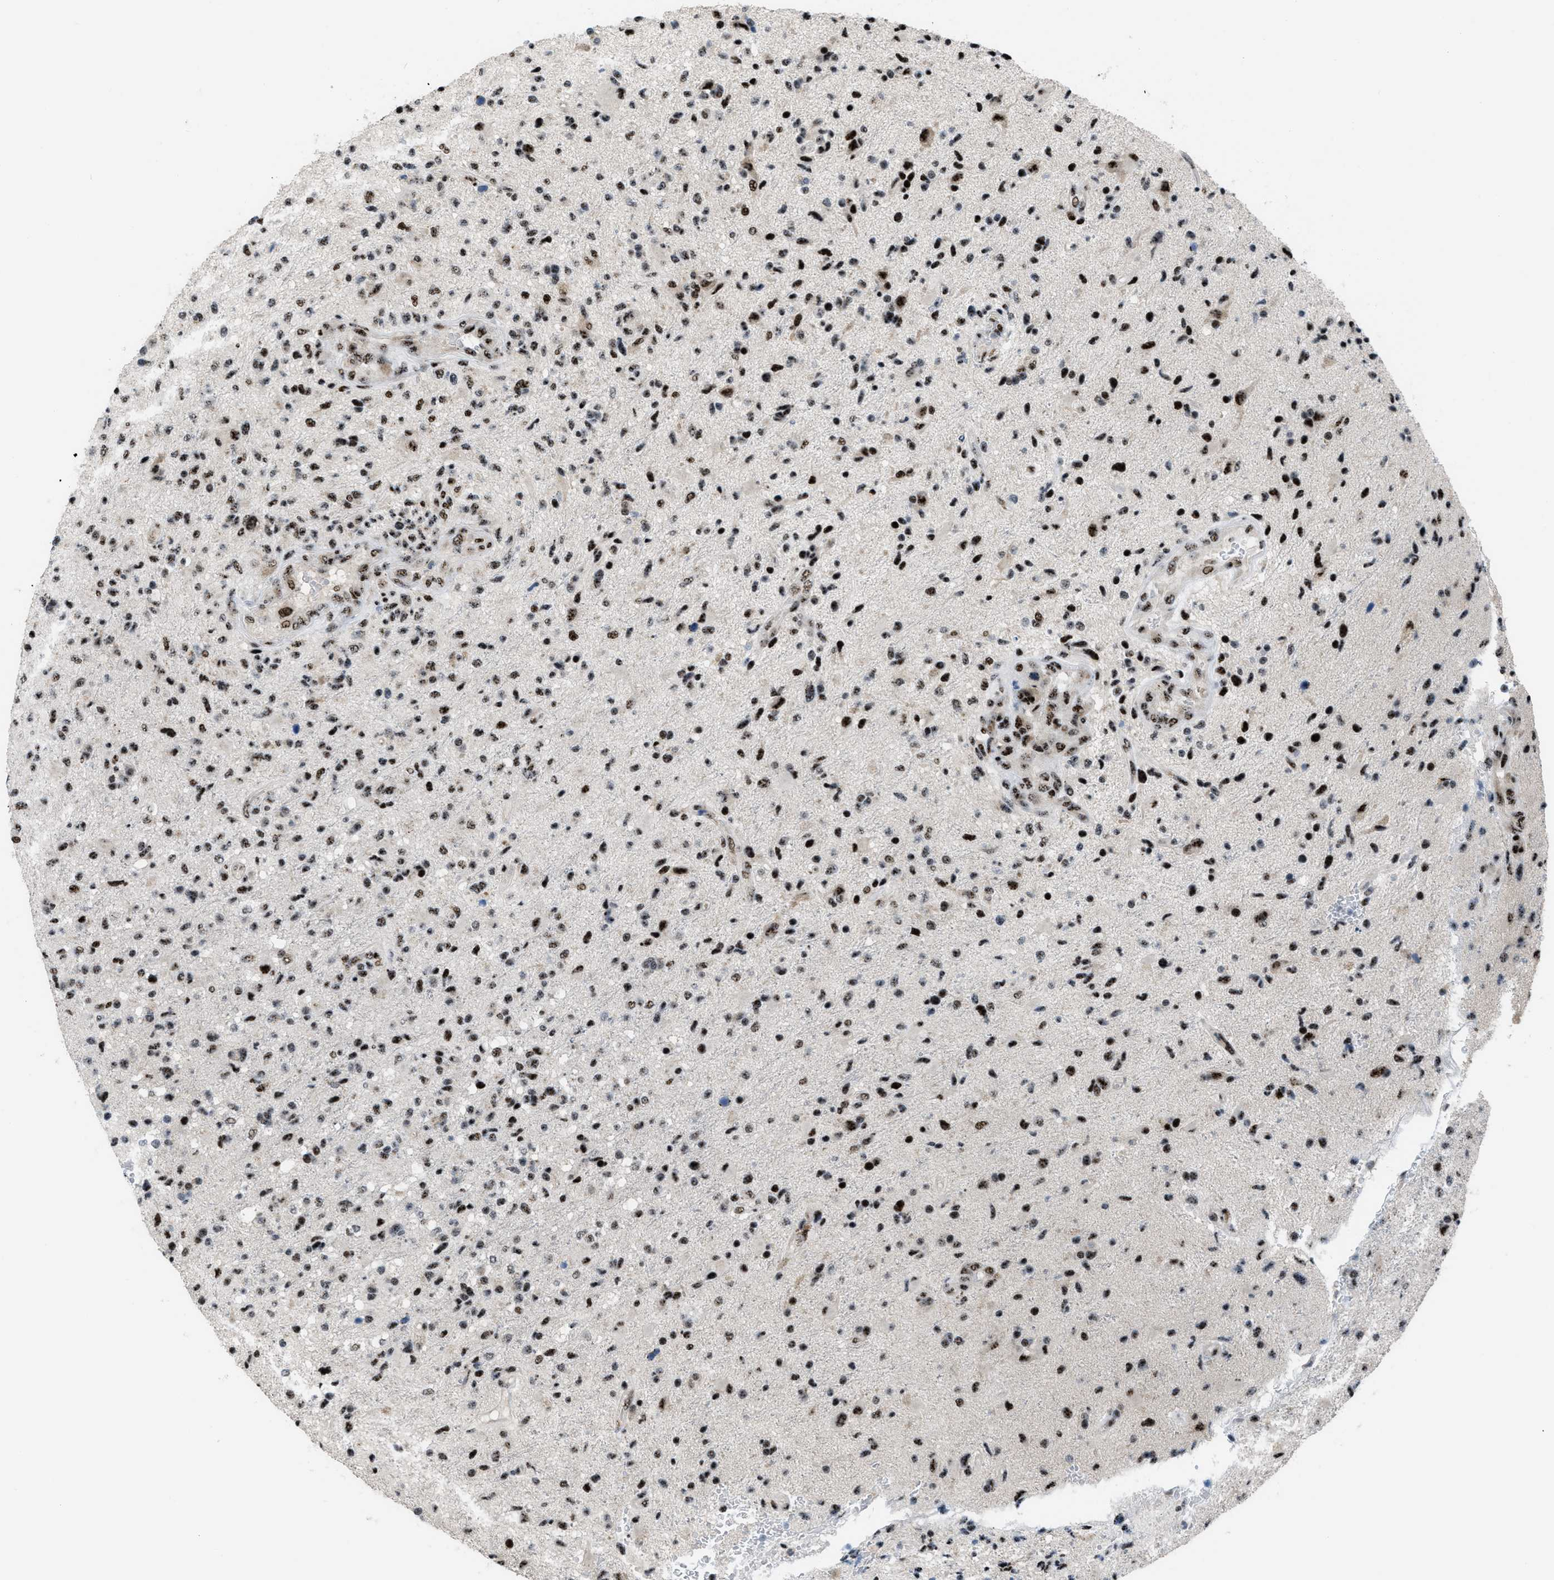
{"staining": {"intensity": "strong", "quantity": ">75%", "location": "nuclear"}, "tissue": "glioma", "cell_type": "Tumor cells", "image_type": "cancer", "snomed": [{"axis": "morphology", "description": "Glioma, malignant, High grade"}, {"axis": "topography", "description": "Brain"}], "caption": "Tumor cells show high levels of strong nuclear staining in about >75% of cells in malignant high-grade glioma.", "gene": "CDR2", "patient": {"sex": "male", "age": 72}}